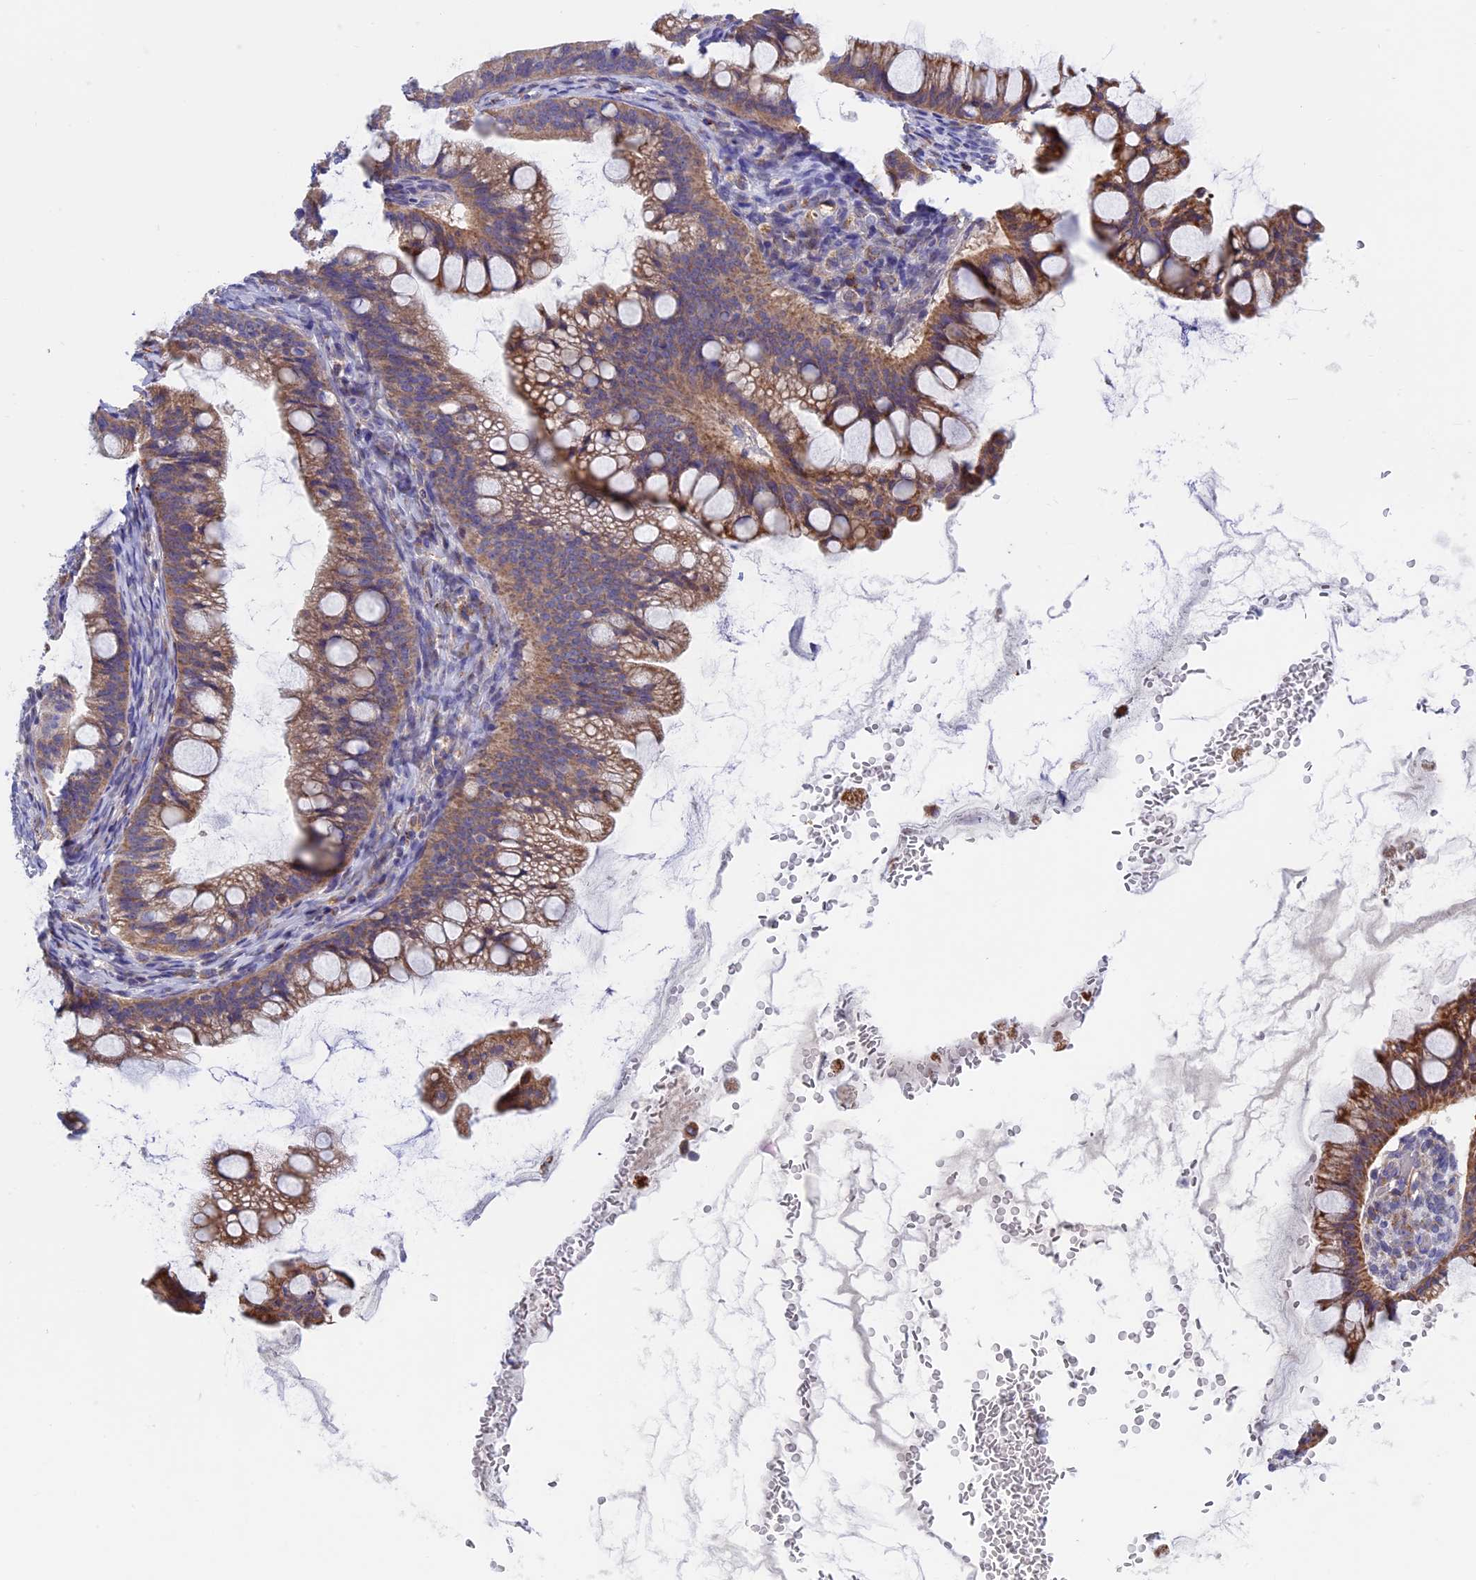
{"staining": {"intensity": "moderate", "quantity": ">75%", "location": "cytoplasmic/membranous"}, "tissue": "ovarian cancer", "cell_type": "Tumor cells", "image_type": "cancer", "snomed": [{"axis": "morphology", "description": "Cystadenocarcinoma, mucinous, NOS"}, {"axis": "topography", "description": "Ovary"}], "caption": "Ovarian cancer tissue reveals moderate cytoplasmic/membranous staining in about >75% of tumor cells", "gene": "ETFDH", "patient": {"sex": "female", "age": 73}}